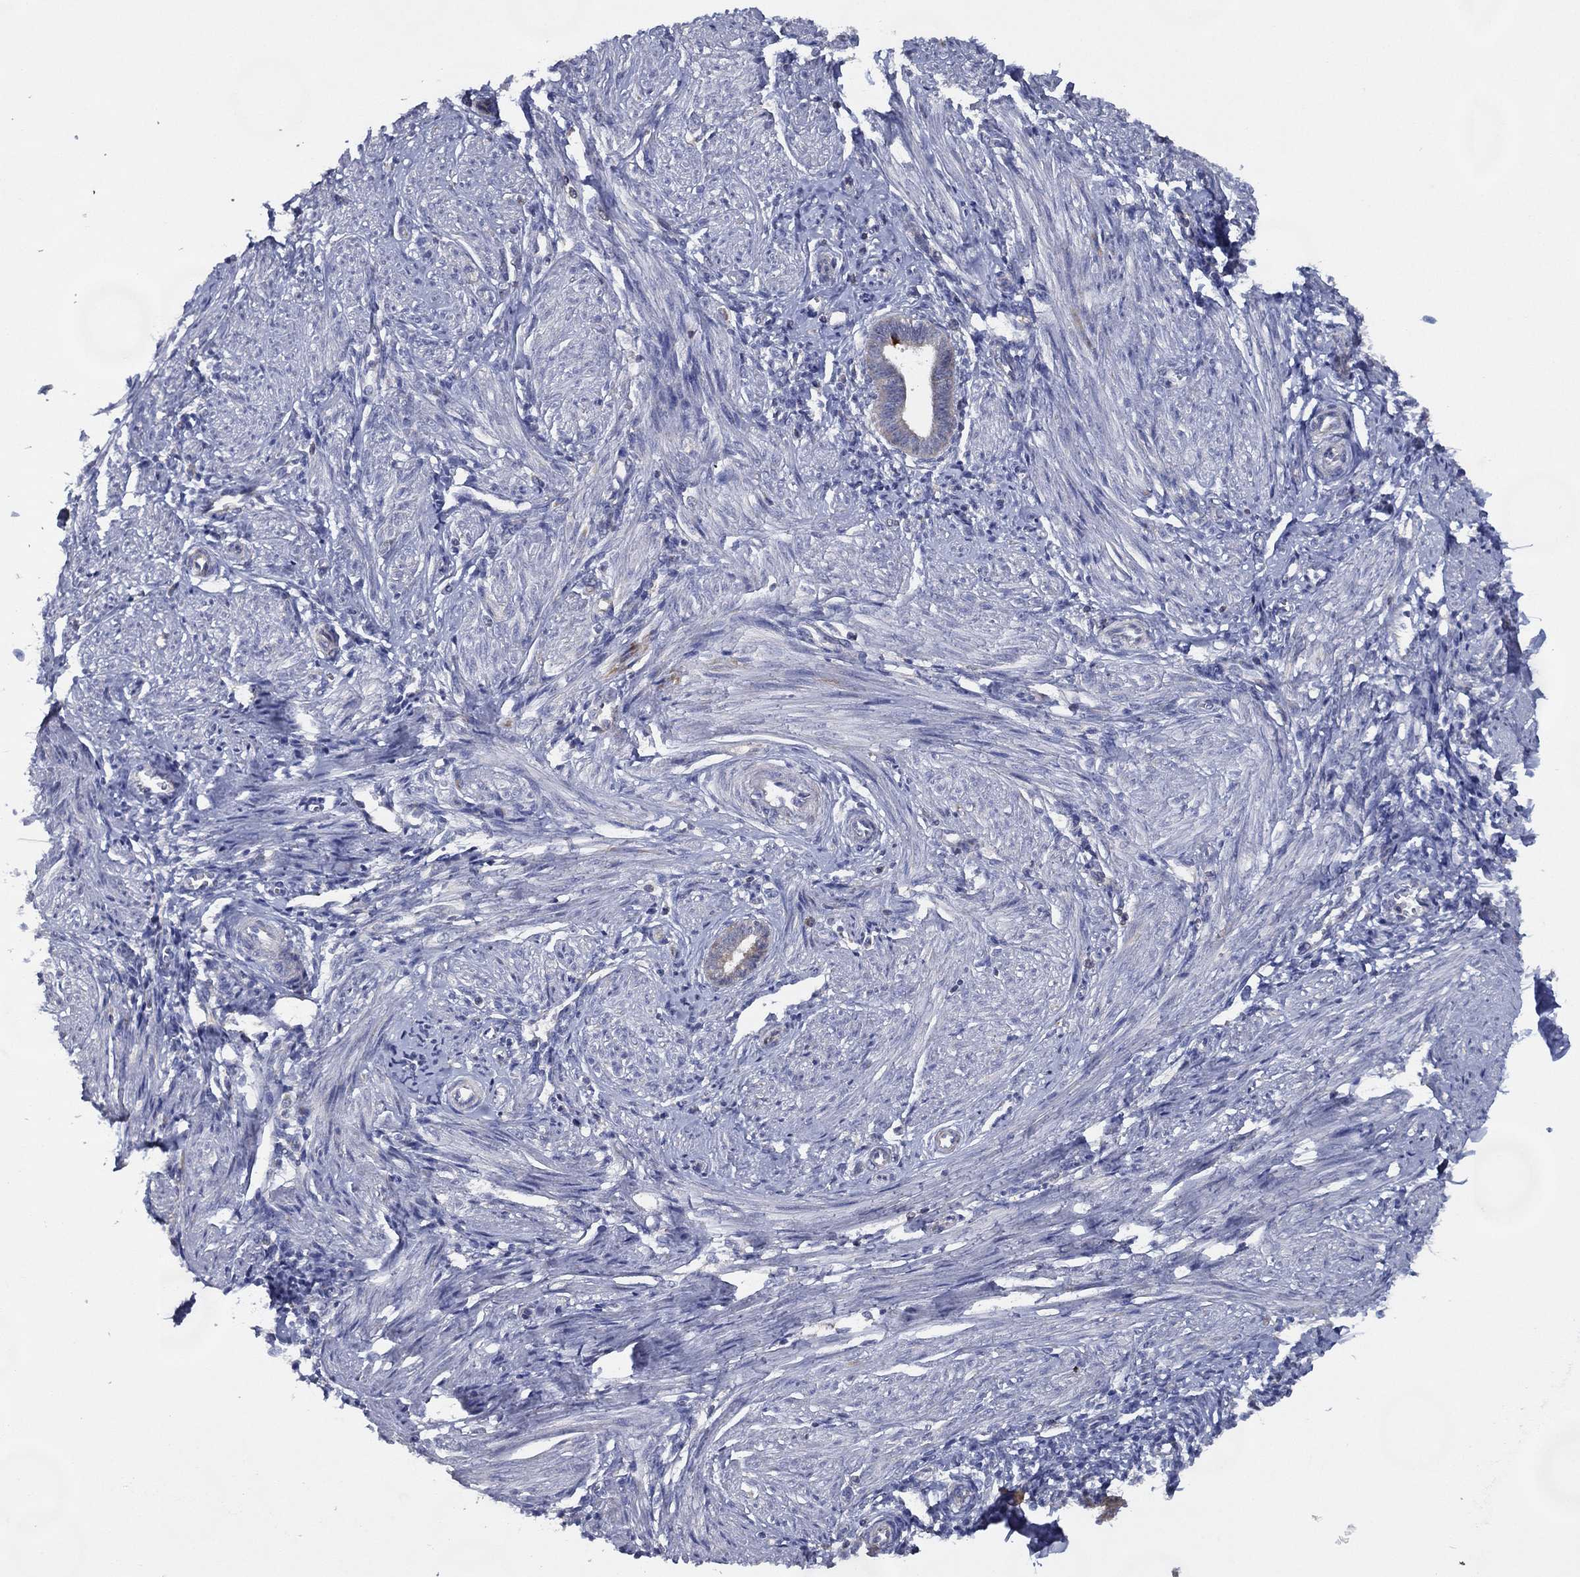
{"staining": {"intensity": "negative", "quantity": "none", "location": "none"}, "tissue": "endometrium", "cell_type": "Cells in endometrial stroma", "image_type": "normal", "snomed": [{"axis": "morphology", "description": "Normal tissue, NOS"}, {"axis": "topography", "description": "Cervix"}, {"axis": "topography", "description": "Endometrium"}], "caption": "This is a micrograph of IHC staining of unremarkable endometrium, which shows no expression in cells in endometrial stroma. (Stains: DAB (3,3'-diaminobenzidine) IHC with hematoxylin counter stain, Microscopy: brightfield microscopy at high magnification).", "gene": "ZNF223", "patient": {"sex": "female", "age": 37}}